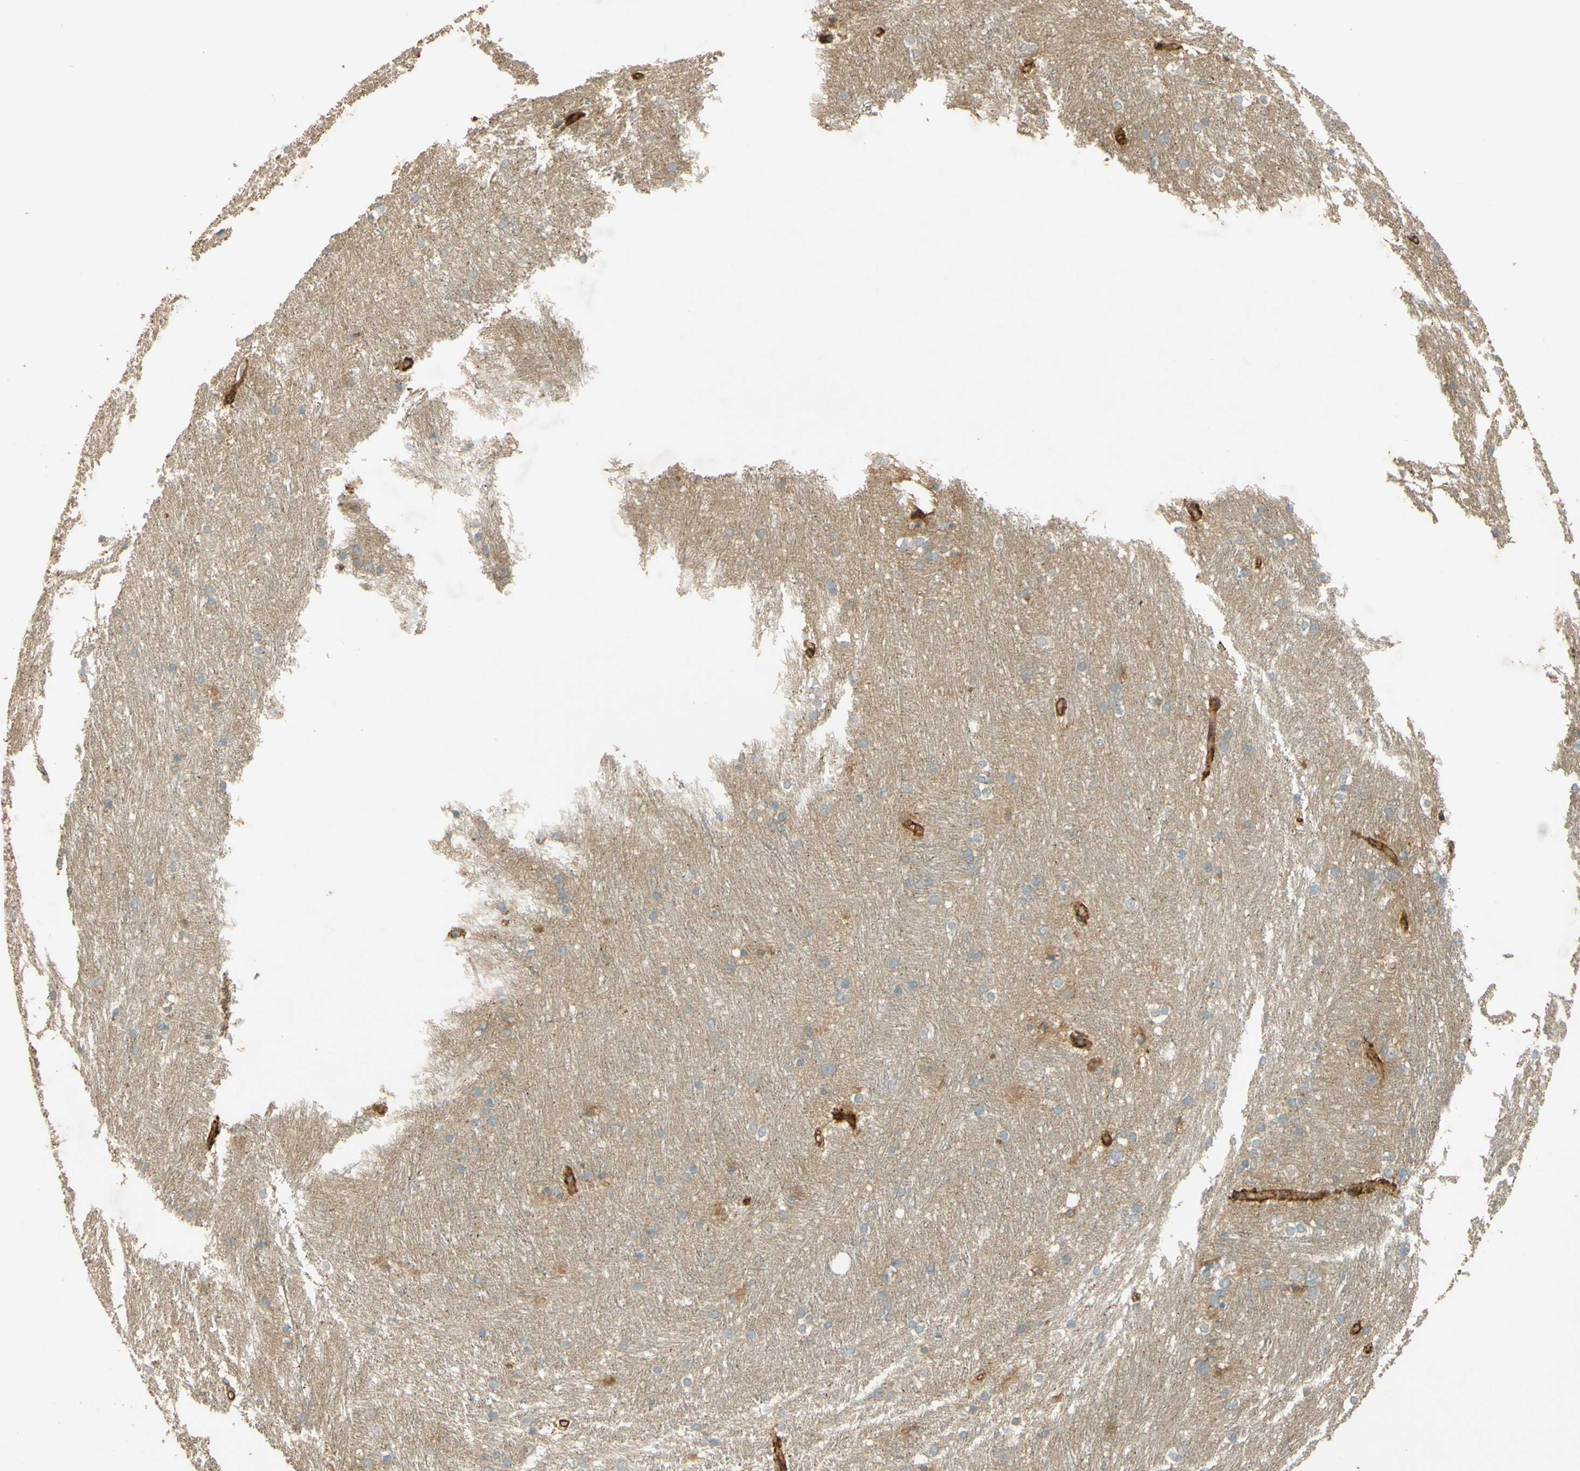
{"staining": {"intensity": "moderate", "quantity": "<25%", "location": "cytoplasmic/membranous"}, "tissue": "caudate", "cell_type": "Glial cells", "image_type": "normal", "snomed": [{"axis": "morphology", "description": "Normal tissue, NOS"}, {"axis": "topography", "description": "Lateral ventricle wall"}], "caption": "IHC staining of normal caudate, which shows low levels of moderate cytoplasmic/membranous staining in approximately <25% of glial cells indicating moderate cytoplasmic/membranous protein staining. The staining was performed using DAB (brown) for protein detection and nuclei were counterstained in hematoxylin (blue).", "gene": "ADAM17", "patient": {"sex": "female", "age": 19}}